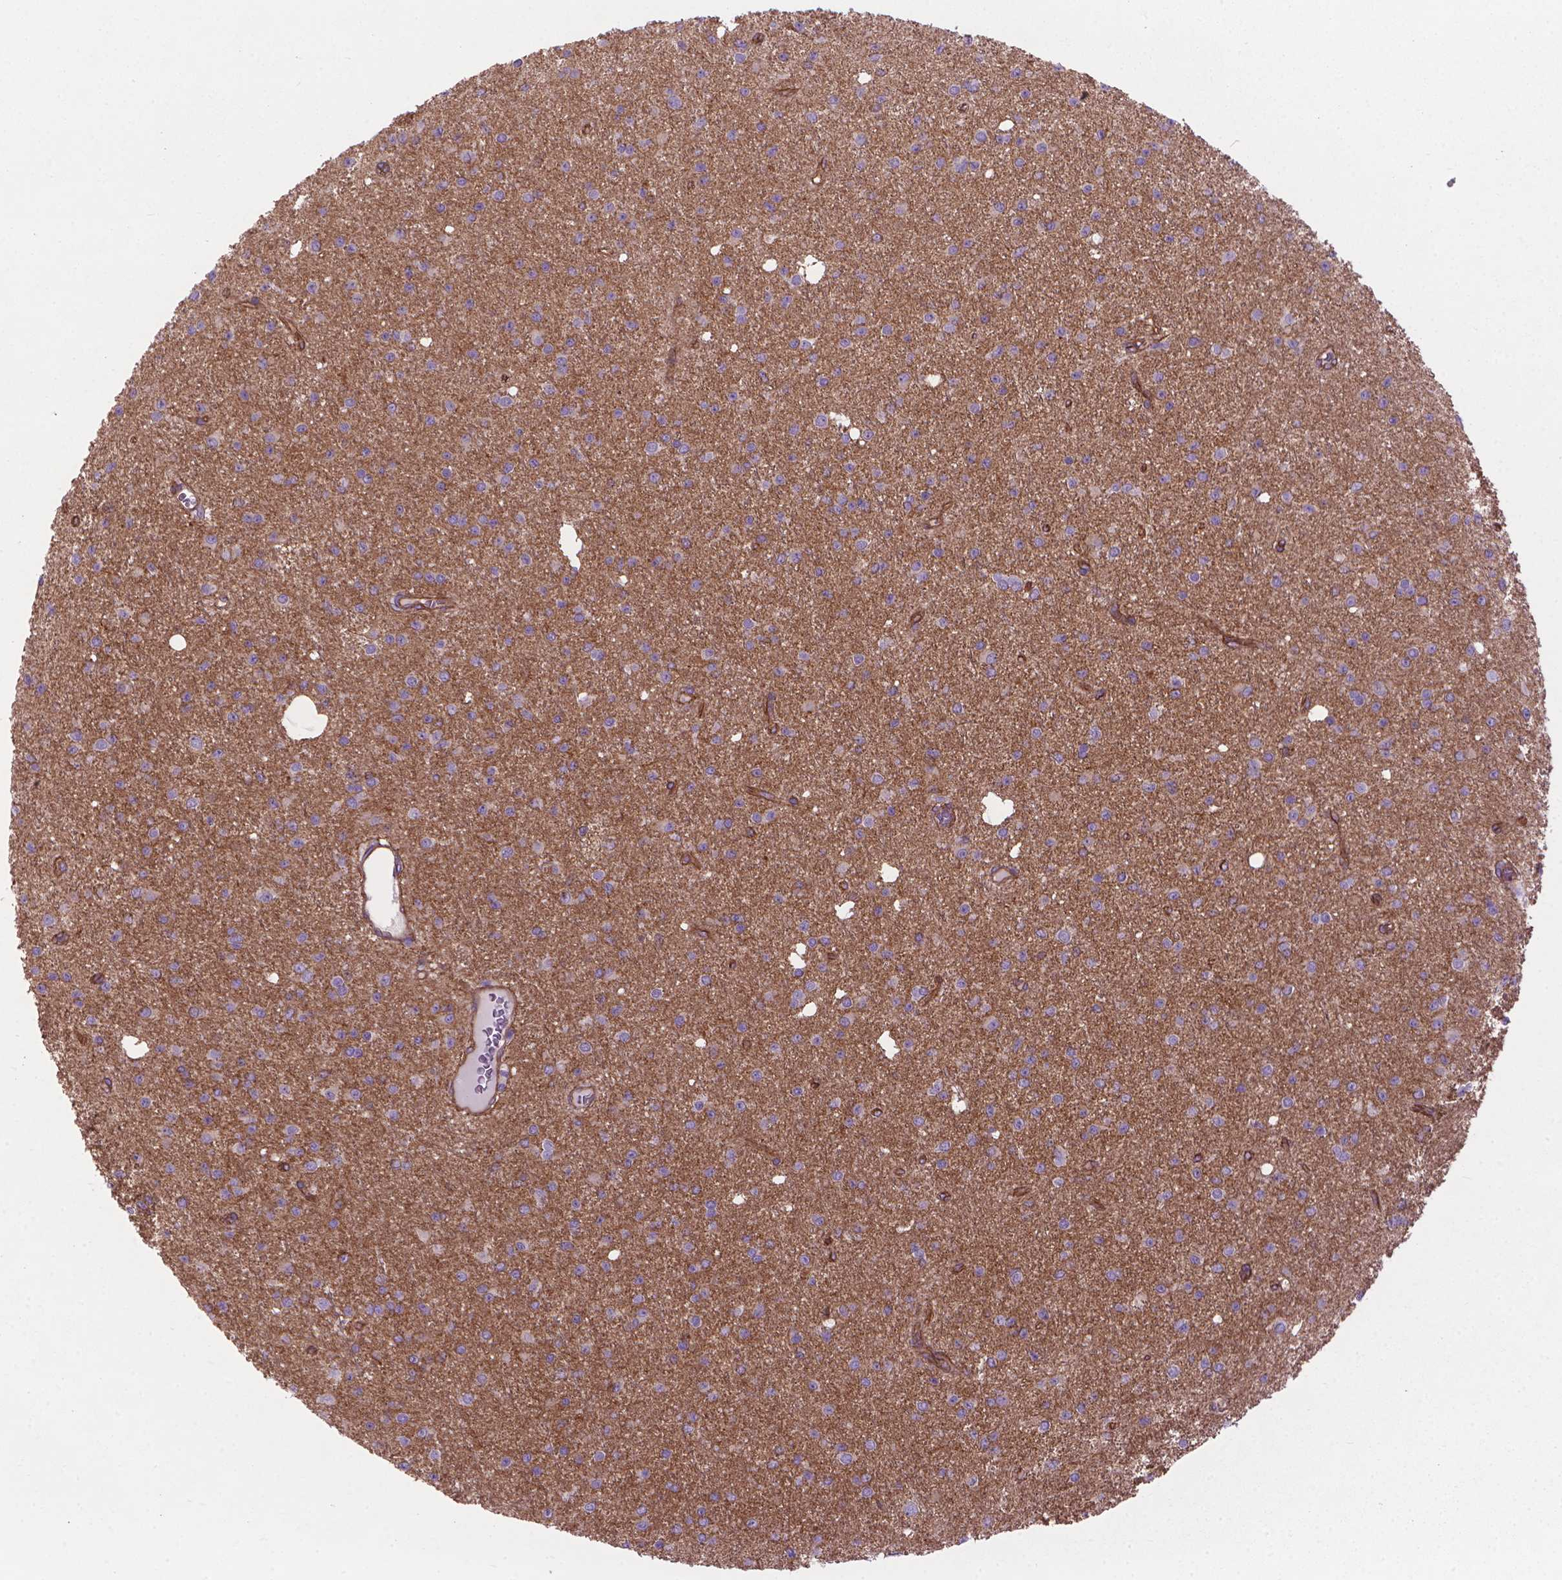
{"staining": {"intensity": "negative", "quantity": "none", "location": "none"}, "tissue": "glioma", "cell_type": "Tumor cells", "image_type": "cancer", "snomed": [{"axis": "morphology", "description": "Glioma, malignant, Low grade"}, {"axis": "topography", "description": "Brain"}], "caption": "This image is of glioma stained with immunohistochemistry (IHC) to label a protein in brown with the nuclei are counter-stained blue. There is no positivity in tumor cells.", "gene": "TENT5A", "patient": {"sex": "male", "age": 27}}